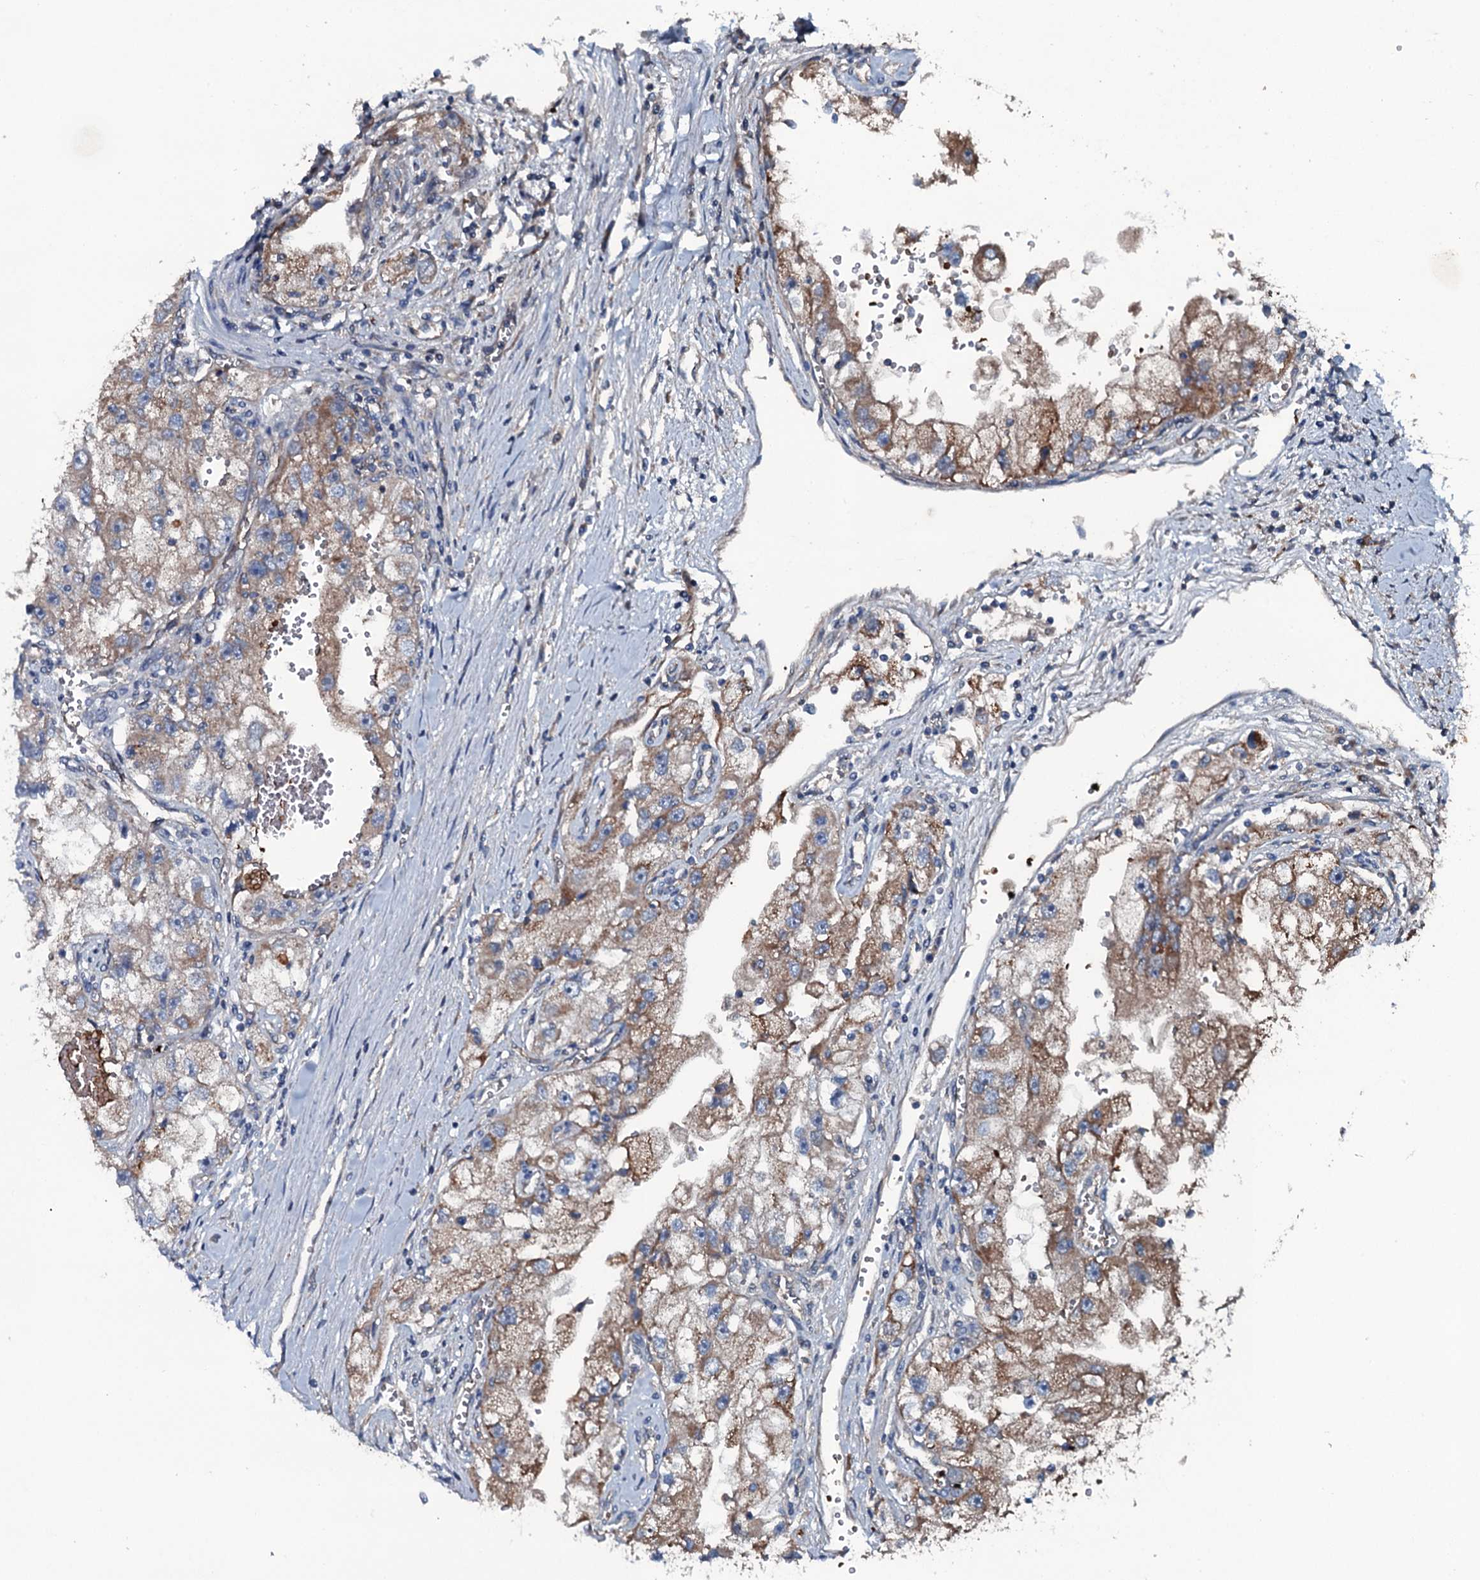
{"staining": {"intensity": "moderate", "quantity": ">75%", "location": "cytoplasmic/membranous"}, "tissue": "renal cancer", "cell_type": "Tumor cells", "image_type": "cancer", "snomed": [{"axis": "morphology", "description": "Adenocarcinoma, NOS"}, {"axis": "topography", "description": "Kidney"}], "caption": "Immunohistochemical staining of human renal cancer (adenocarcinoma) exhibits medium levels of moderate cytoplasmic/membranous staining in approximately >75% of tumor cells. Immunohistochemistry (ihc) stains the protein in brown and the nuclei are stained blue.", "gene": "TRIM7", "patient": {"sex": "male", "age": 63}}